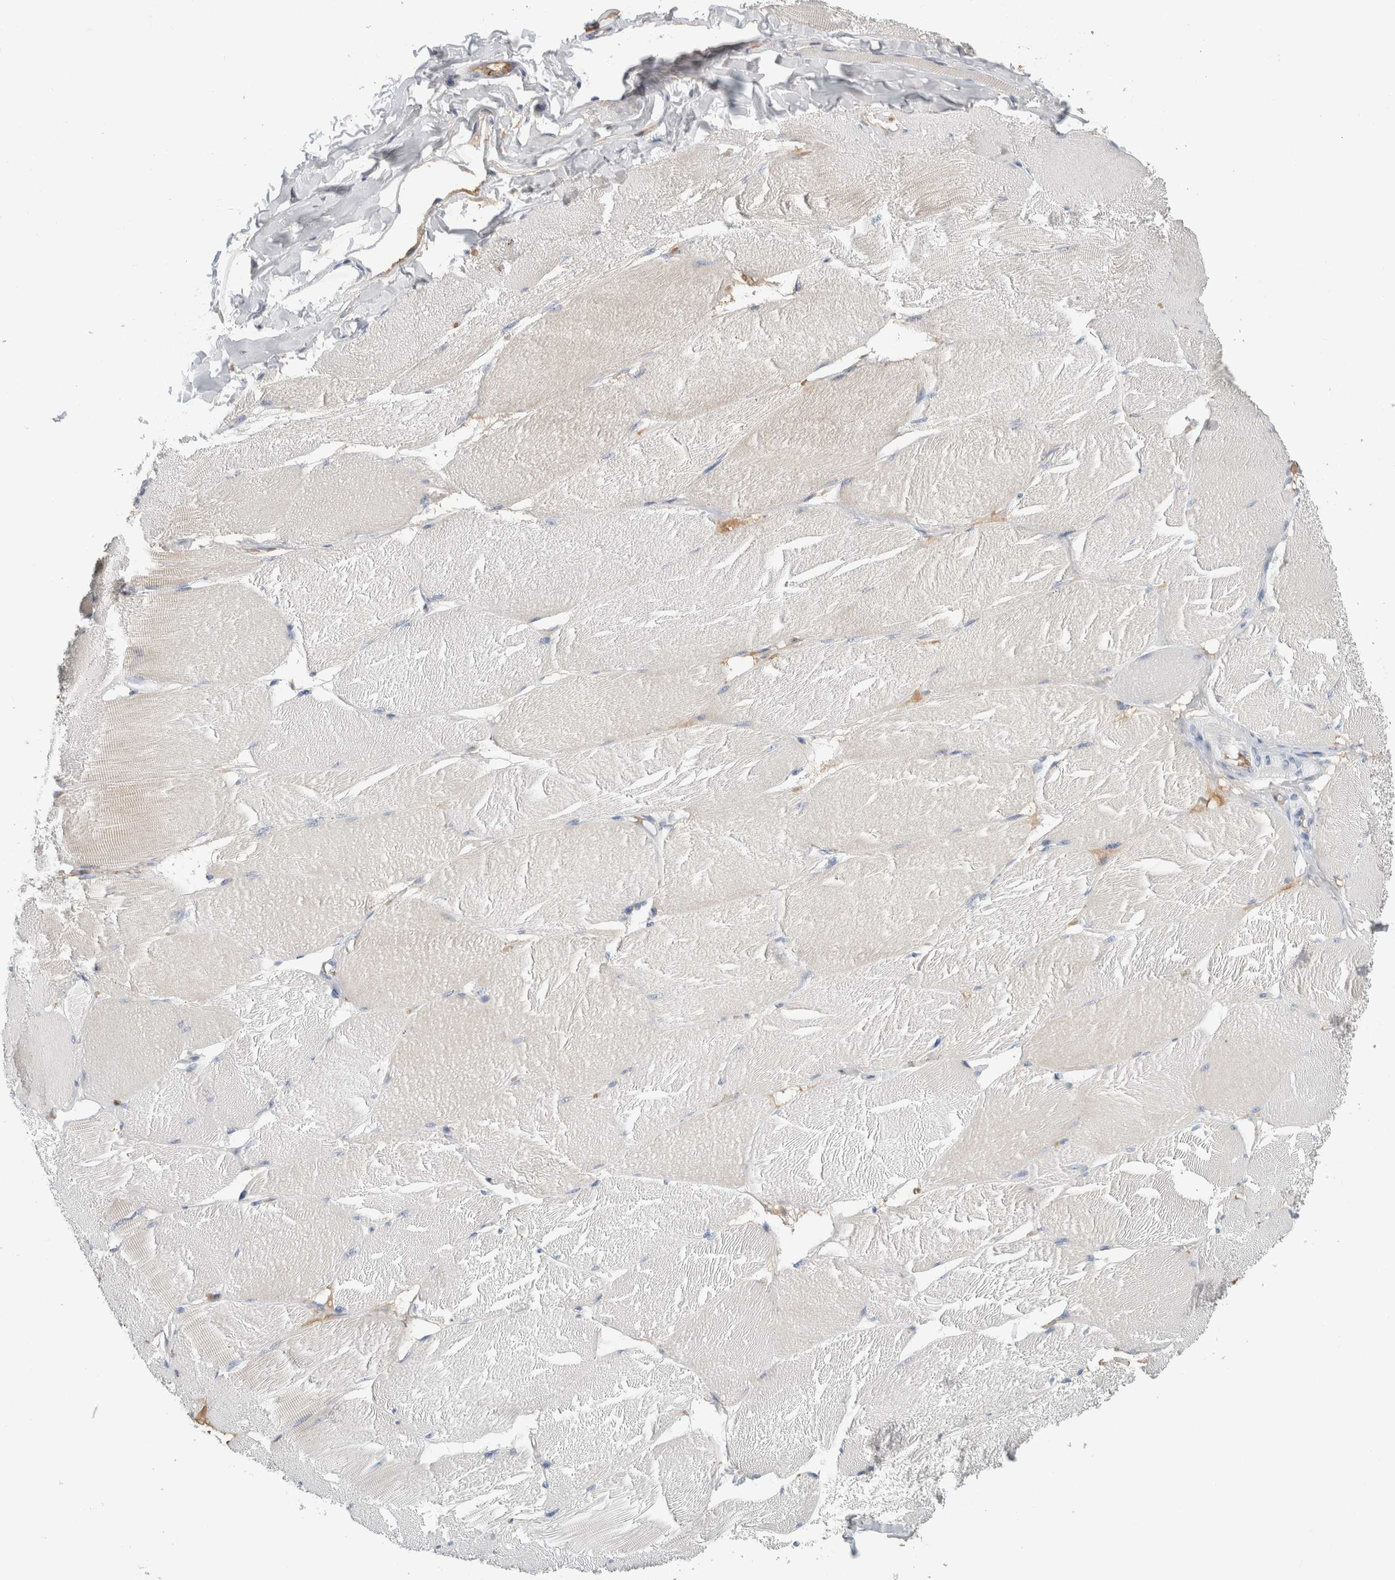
{"staining": {"intensity": "negative", "quantity": "none", "location": "none"}, "tissue": "skeletal muscle", "cell_type": "Myocytes", "image_type": "normal", "snomed": [{"axis": "morphology", "description": "Normal tissue, NOS"}, {"axis": "topography", "description": "Skin"}, {"axis": "topography", "description": "Skeletal muscle"}], "caption": "A high-resolution histopathology image shows IHC staining of unremarkable skeletal muscle, which exhibits no significant staining in myocytes. The staining is performed using DAB brown chromogen with nuclei counter-stained in using hematoxylin.", "gene": "CA1", "patient": {"sex": "male", "age": 83}}